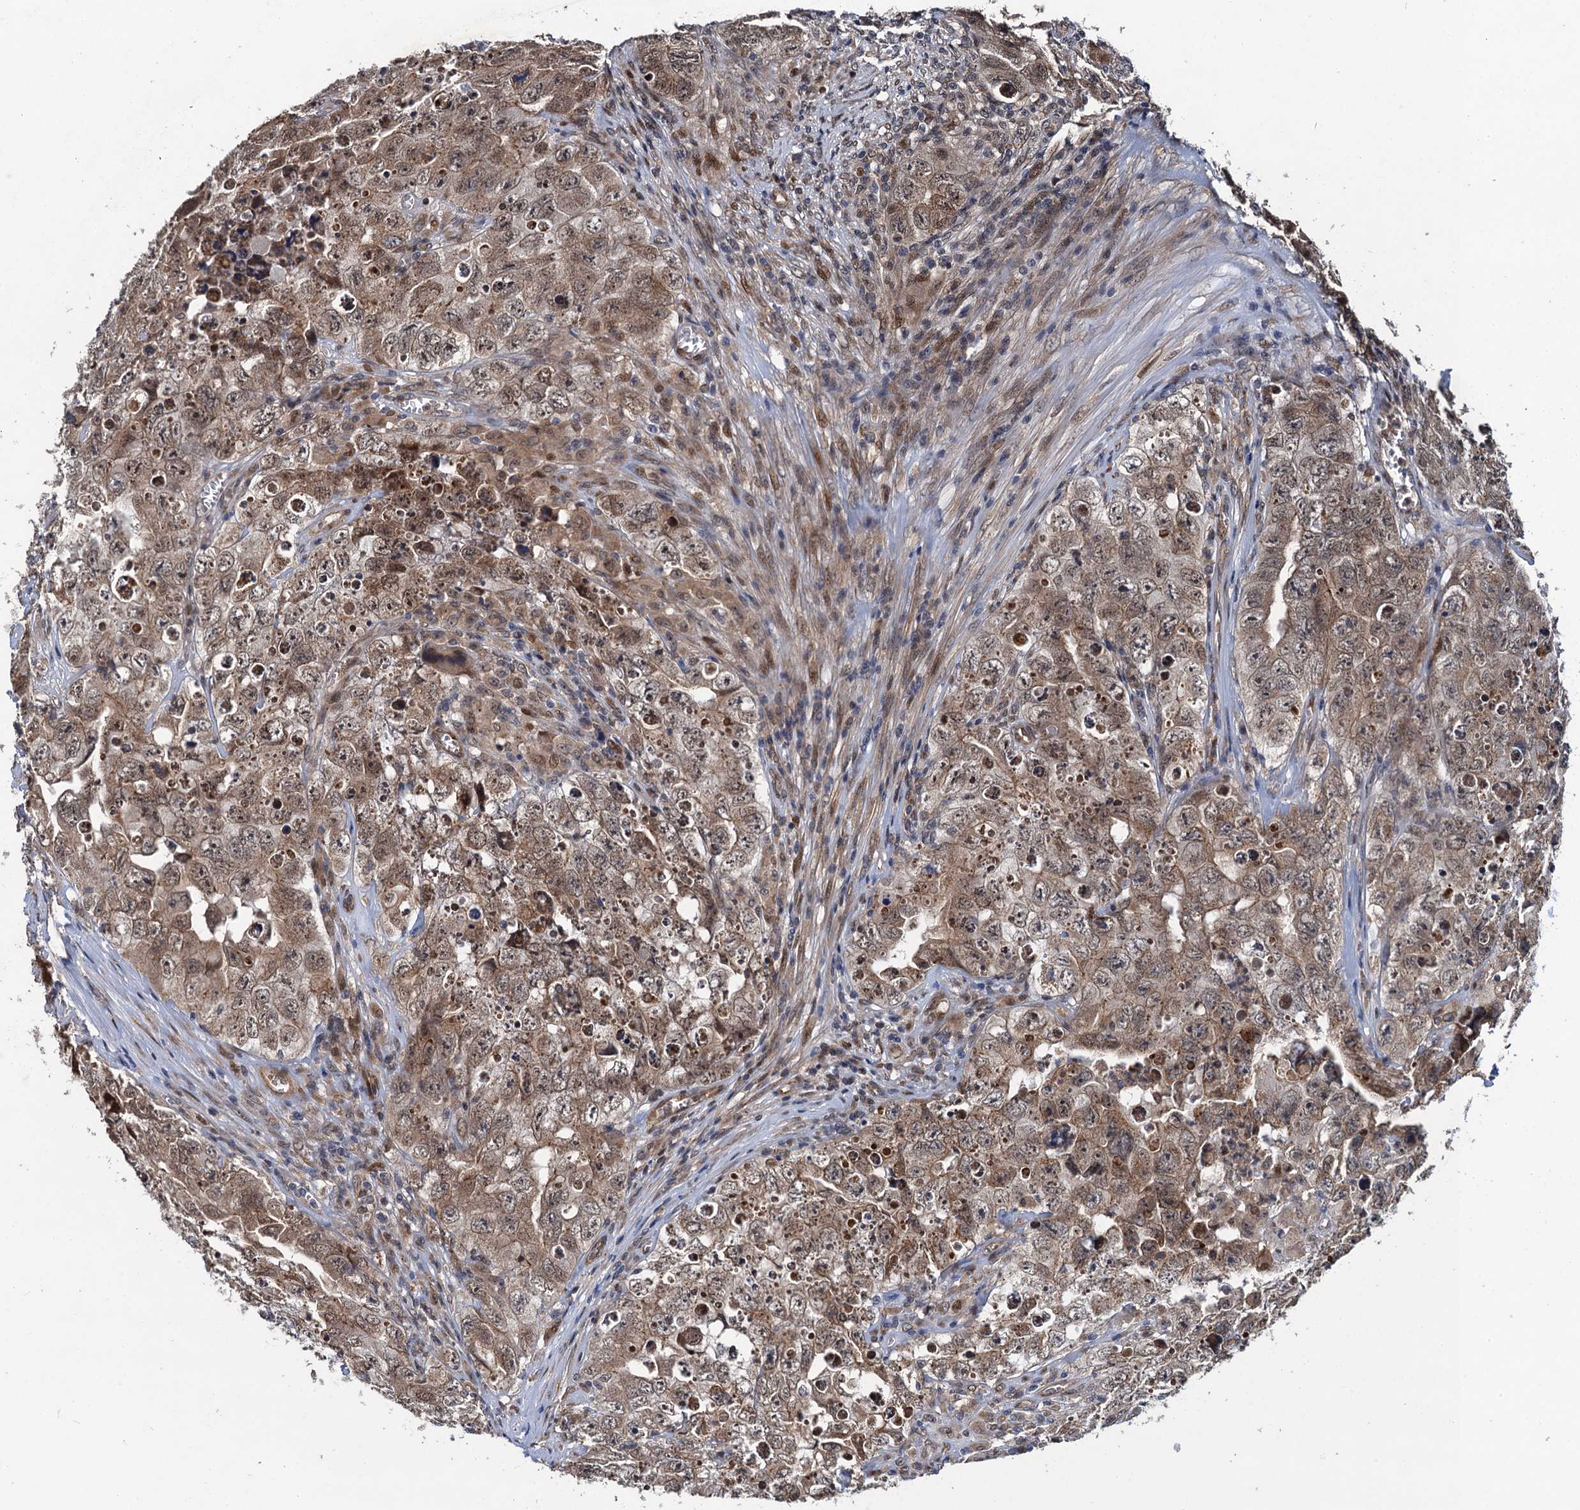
{"staining": {"intensity": "moderate", "quantity": ">75%", "location": "cytoplasmic/membranous,nuclear"}, "tissue": "testis cancer", "cell_type": "Tumor cells", "image_type": "cancer", "snomed": [{"axis": "morphology", "description": "Seminoma, NOS"}, {"axis": "morphology", "description": "Carcinoma, Embryonal, NOS"}, {"axis": "topography", "description": "Testis"}], "caption": "A photomicrograph of testis cancer stained for a protein shows moderate cytoplasmic/membranous and nuclear brown staining in tumor cells. The staining was performed using DAB, with brown indicating positive protein expression. Nuclei are stained blue with hematoxylin.", "gene": "EVX2", "patient": {"sex": "male", "age": 43}}